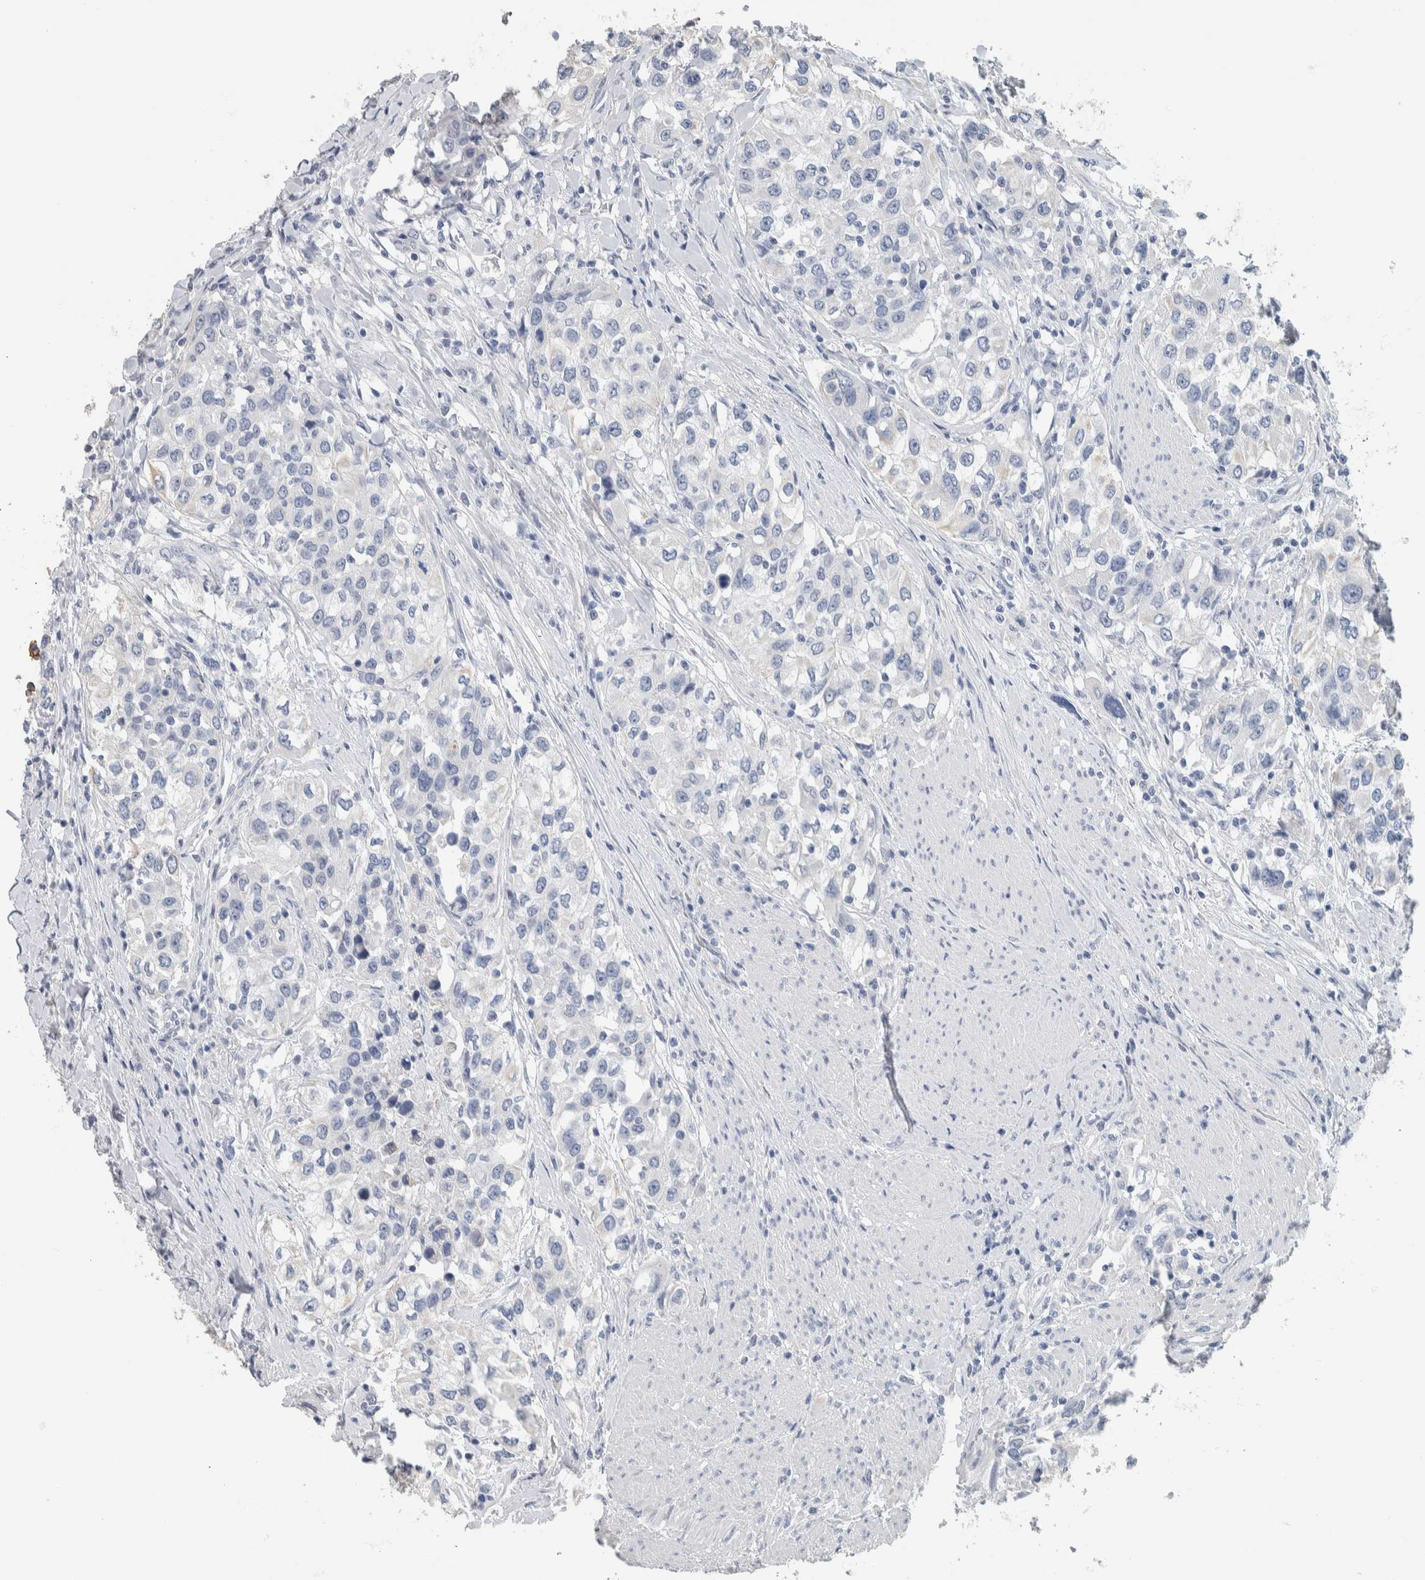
{"staining": {"intensity": "negative", "quantity": "none", "location": "none"}, "tissue": "urothelial cancer", "cell_type": "Tumor cells", "image_type": "cancer", "snomed": [{"axis": "morphology", "description": "Urothelial carcinoma, High grade"}, {"axis": "topography", "description": "Urinary bladder"}], "caption": "Immunohistochemistry micrograph of neoplastic tissue: human urothelial carcinoma (high-grade) stained with DAB displays no significant protein positivity in tumor cells. (Stains: DAB (3,3'-diaminobenzidine) IHC with hematoxylin counter stain, Microscopy: brightfield microscopy at high magnification).", "gene": "NEFM", "patient": {"sex": "female", "age": 80}}